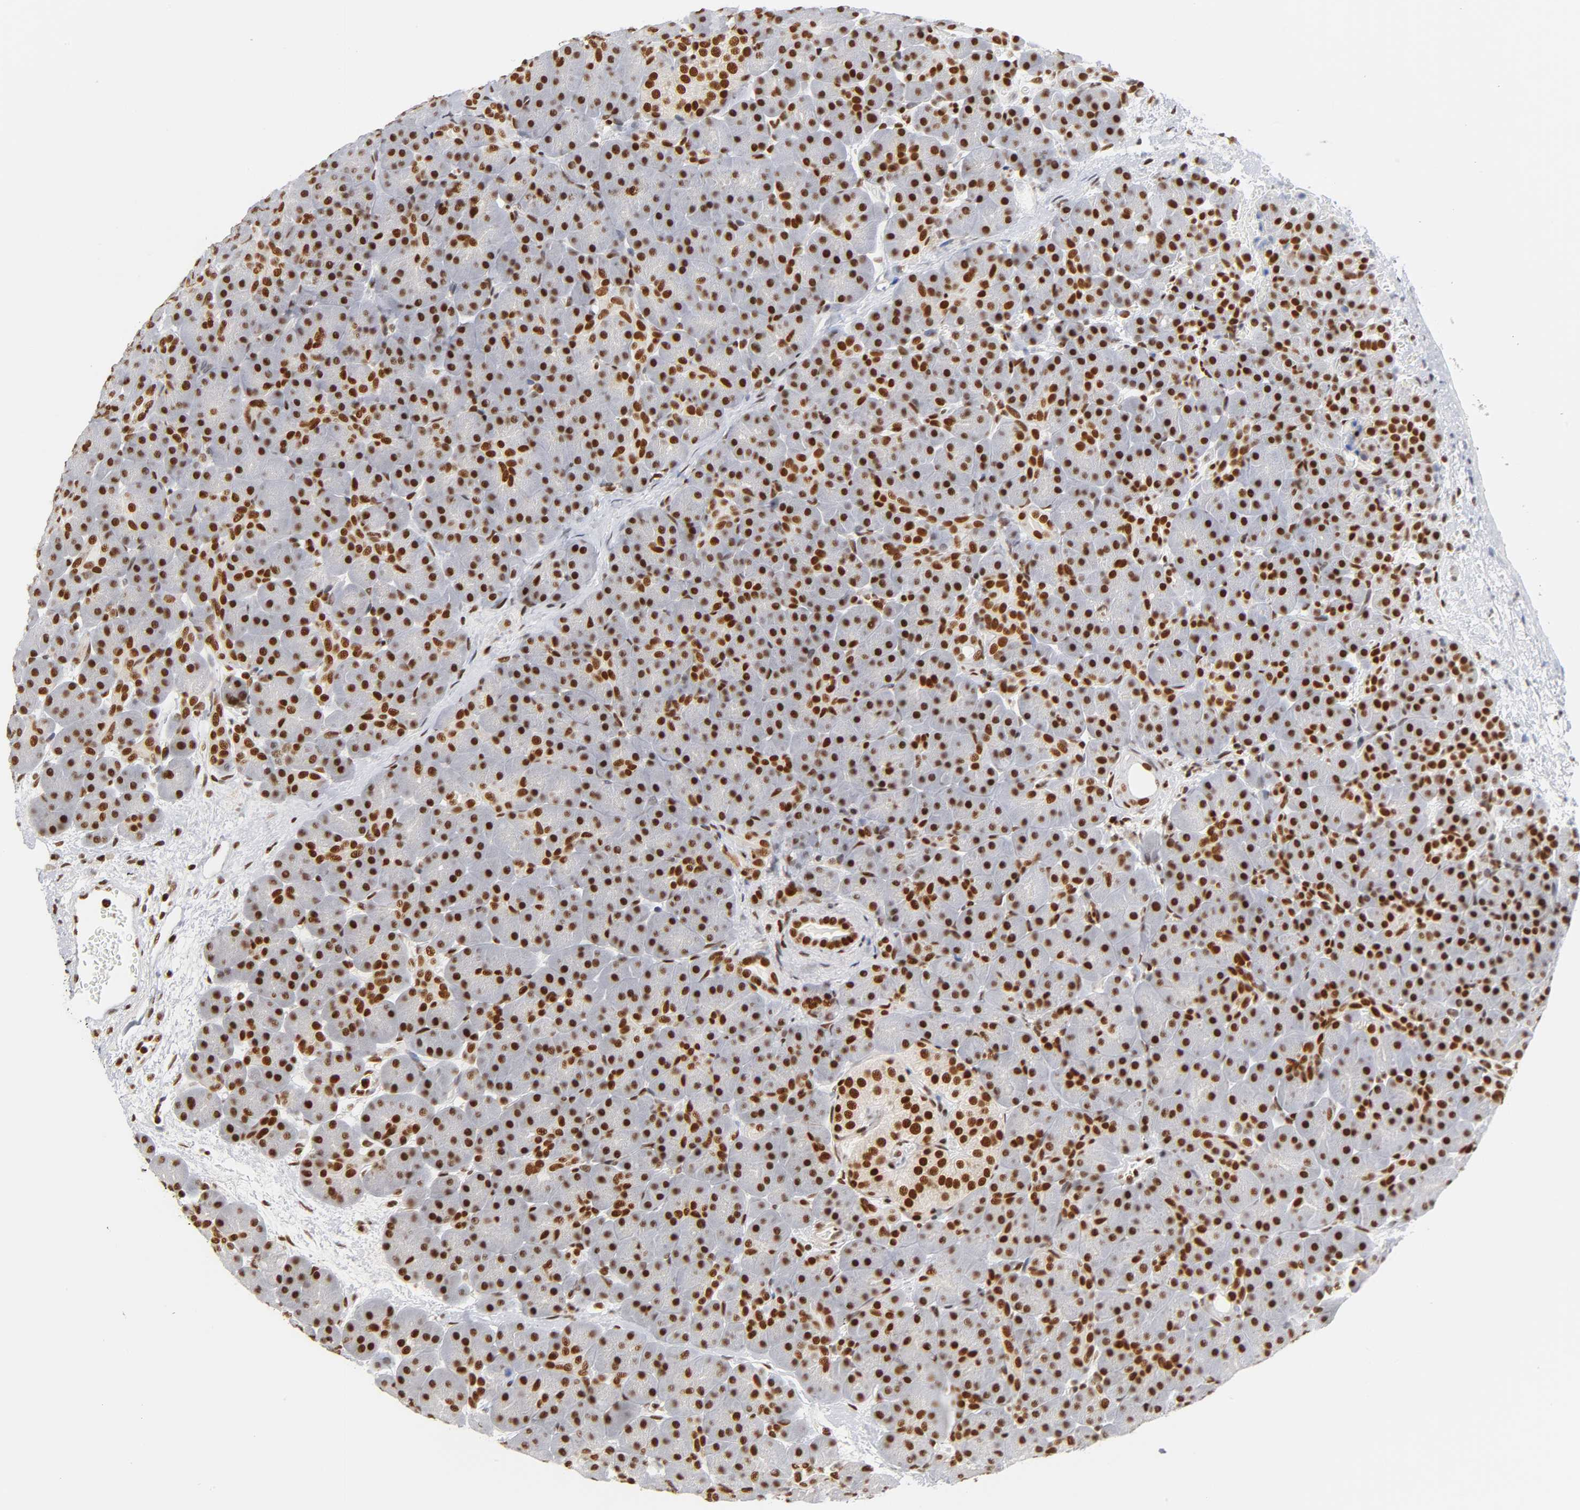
{"staining": {"intensity": "strong", "quantity": ">75%", "location": "nuclear"}, "tissue": "pancreas", "cell_type": "Exocrine glandular cells", "image_type": "normal", "snomed": [{"axis": "morphology", "description": "Normal tissue, NOS"}, {"axis": "topography", "description": "Pancreas"}], "caption": "A histopathology image of pancreas stained for a protein demonstrates strong nuclear brown staining in exocrine glandular cells. (DAB (3,3'-diaminobenzidine) = brown stain, brightfield microscopy at high magnification).", "gene": "ILKAP", "patient": {"sex": "male", "age": 66}}